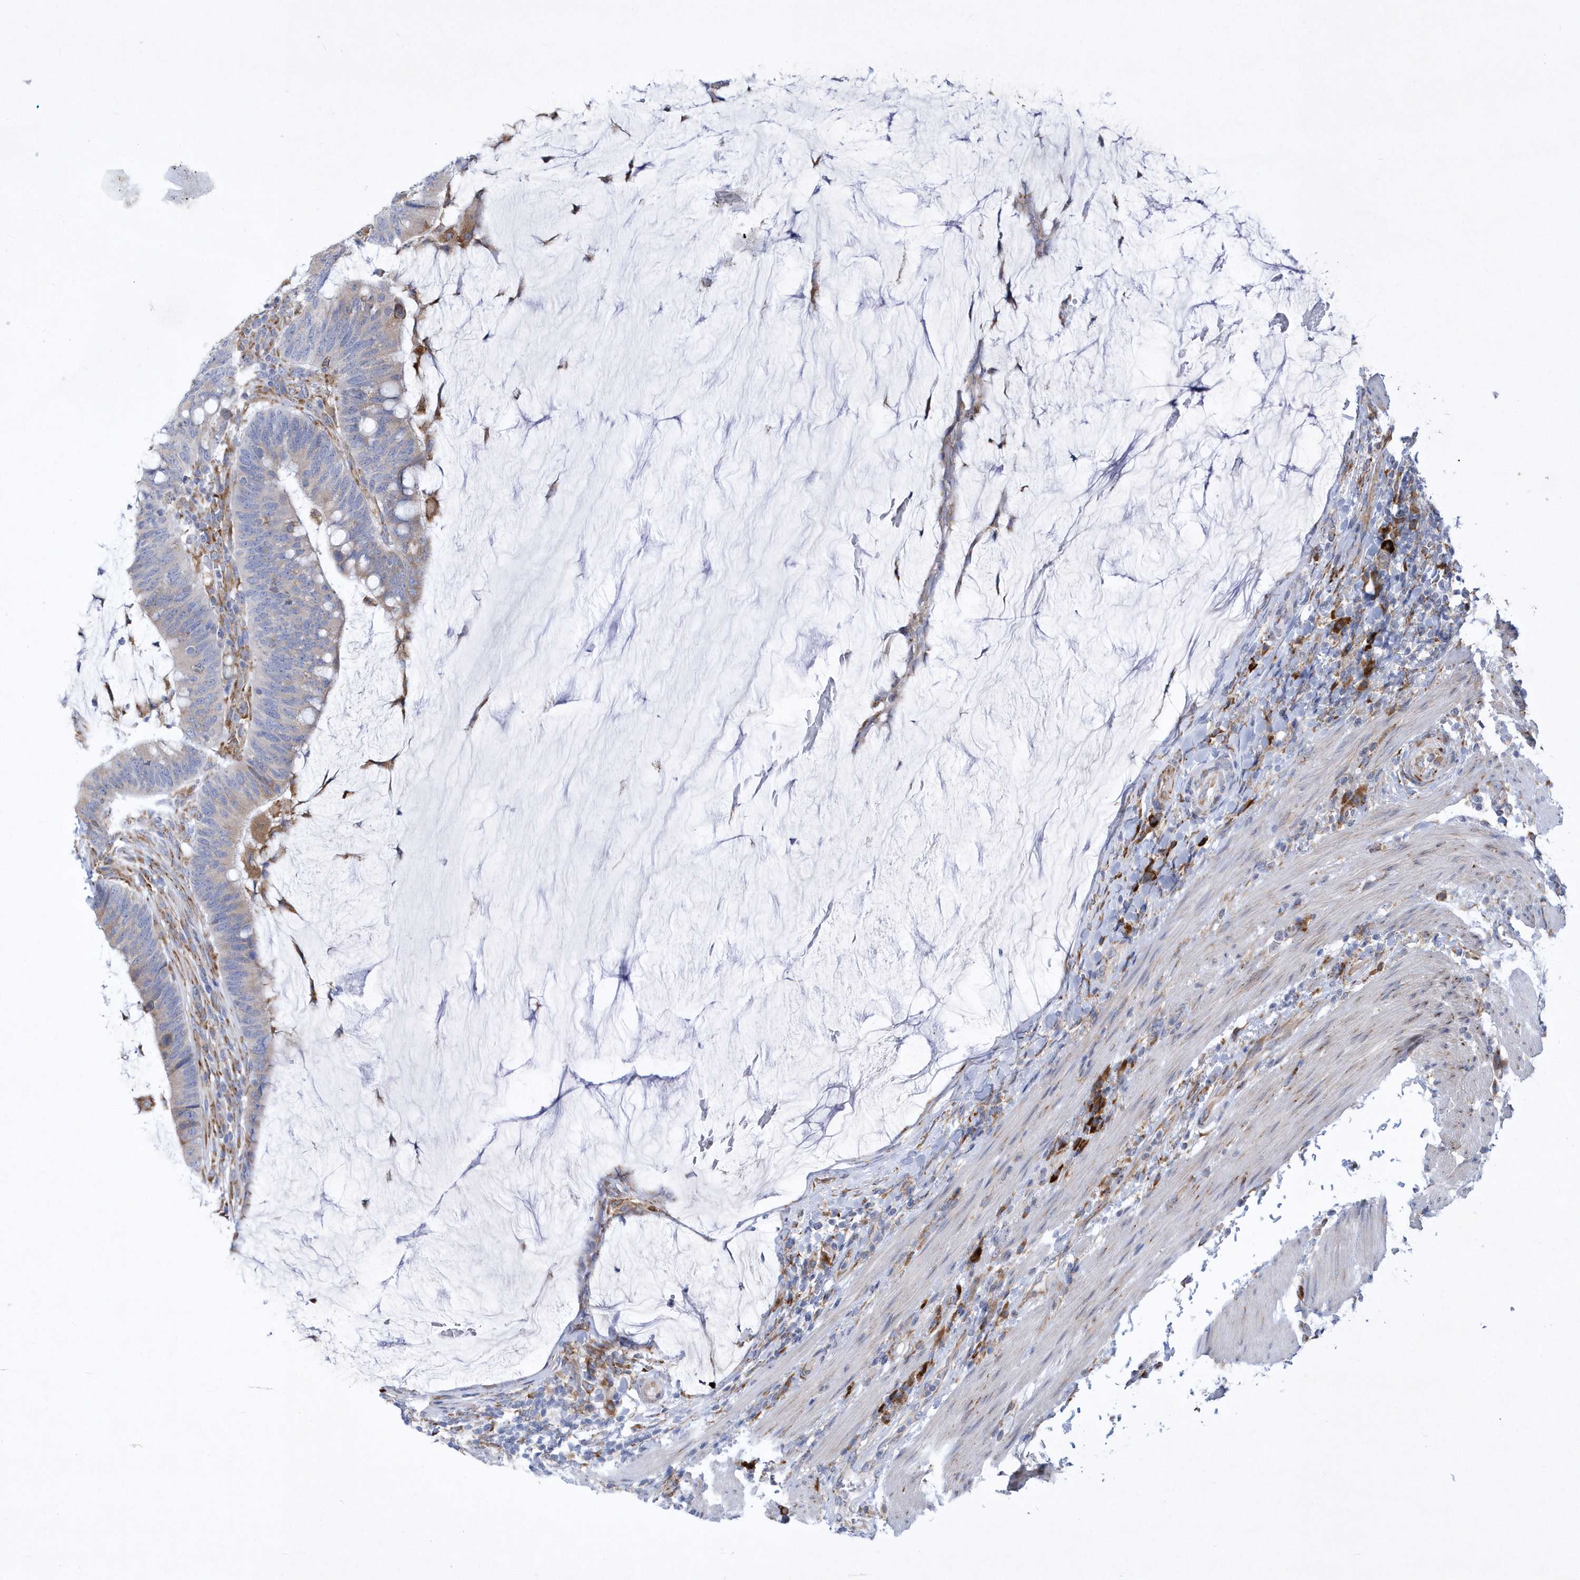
{"staining": {"intensity": "moderate", "quantity": "<25%", "location": "cytoplasmic/membranous"}, "tissue": "colorectal cancer", "cell_type": "Tumor cells", "image_type": "cancer", "snomed": [{"axis": "morphology", "description": "Adenocarcinoma, NOS"}, {"axis": "topography", "description": "Colon"}], "caption": "IHC of adenocarcinoma (colorectal) exhibits low levels of moderate cytoplasmic/membranous staining in approximately <25% of tumor cells.", "gene": "MED31", "patient": {"sex": "female", "age": 66}}